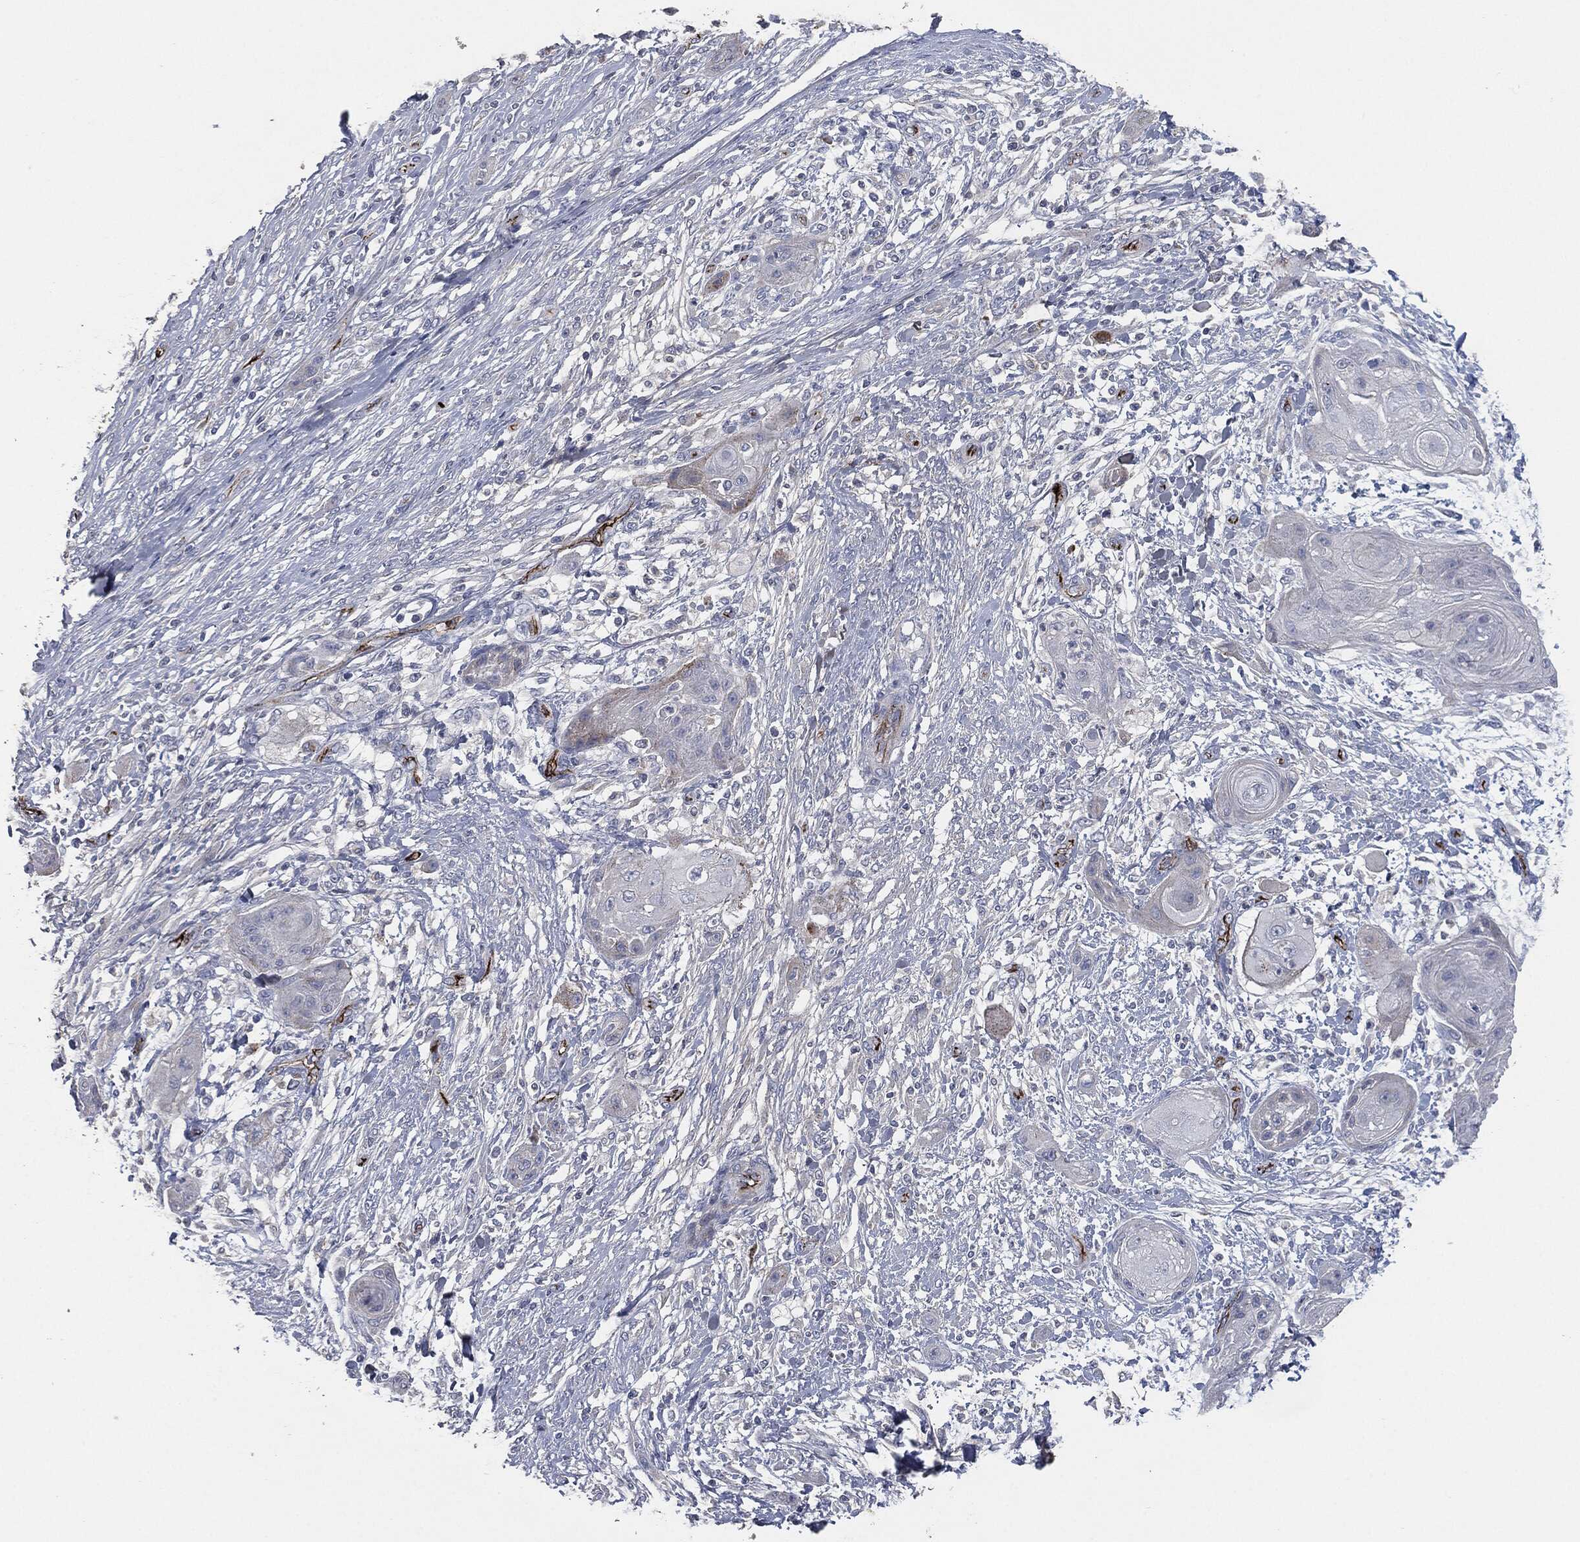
{"staining": {"intensity": "negative", "quantity": "none", "location": "none"}, "tissue": "skin cancer", "cell_type": "Tumor cells", "image_type": "cancer", "snomed": [{"axis": "morphology", "description": "Squamous cell carcinoma, NOS"}, {"axis": "topography", "description": "Skin"}], "caption": "Immunohistochemistry micrograph of squamous cell carcinoma (skin) stained for a protein (brown), which reveals no expression in tumor cells.", "gene": "APOB", "patient": {"sex": "male", "age": 62}}